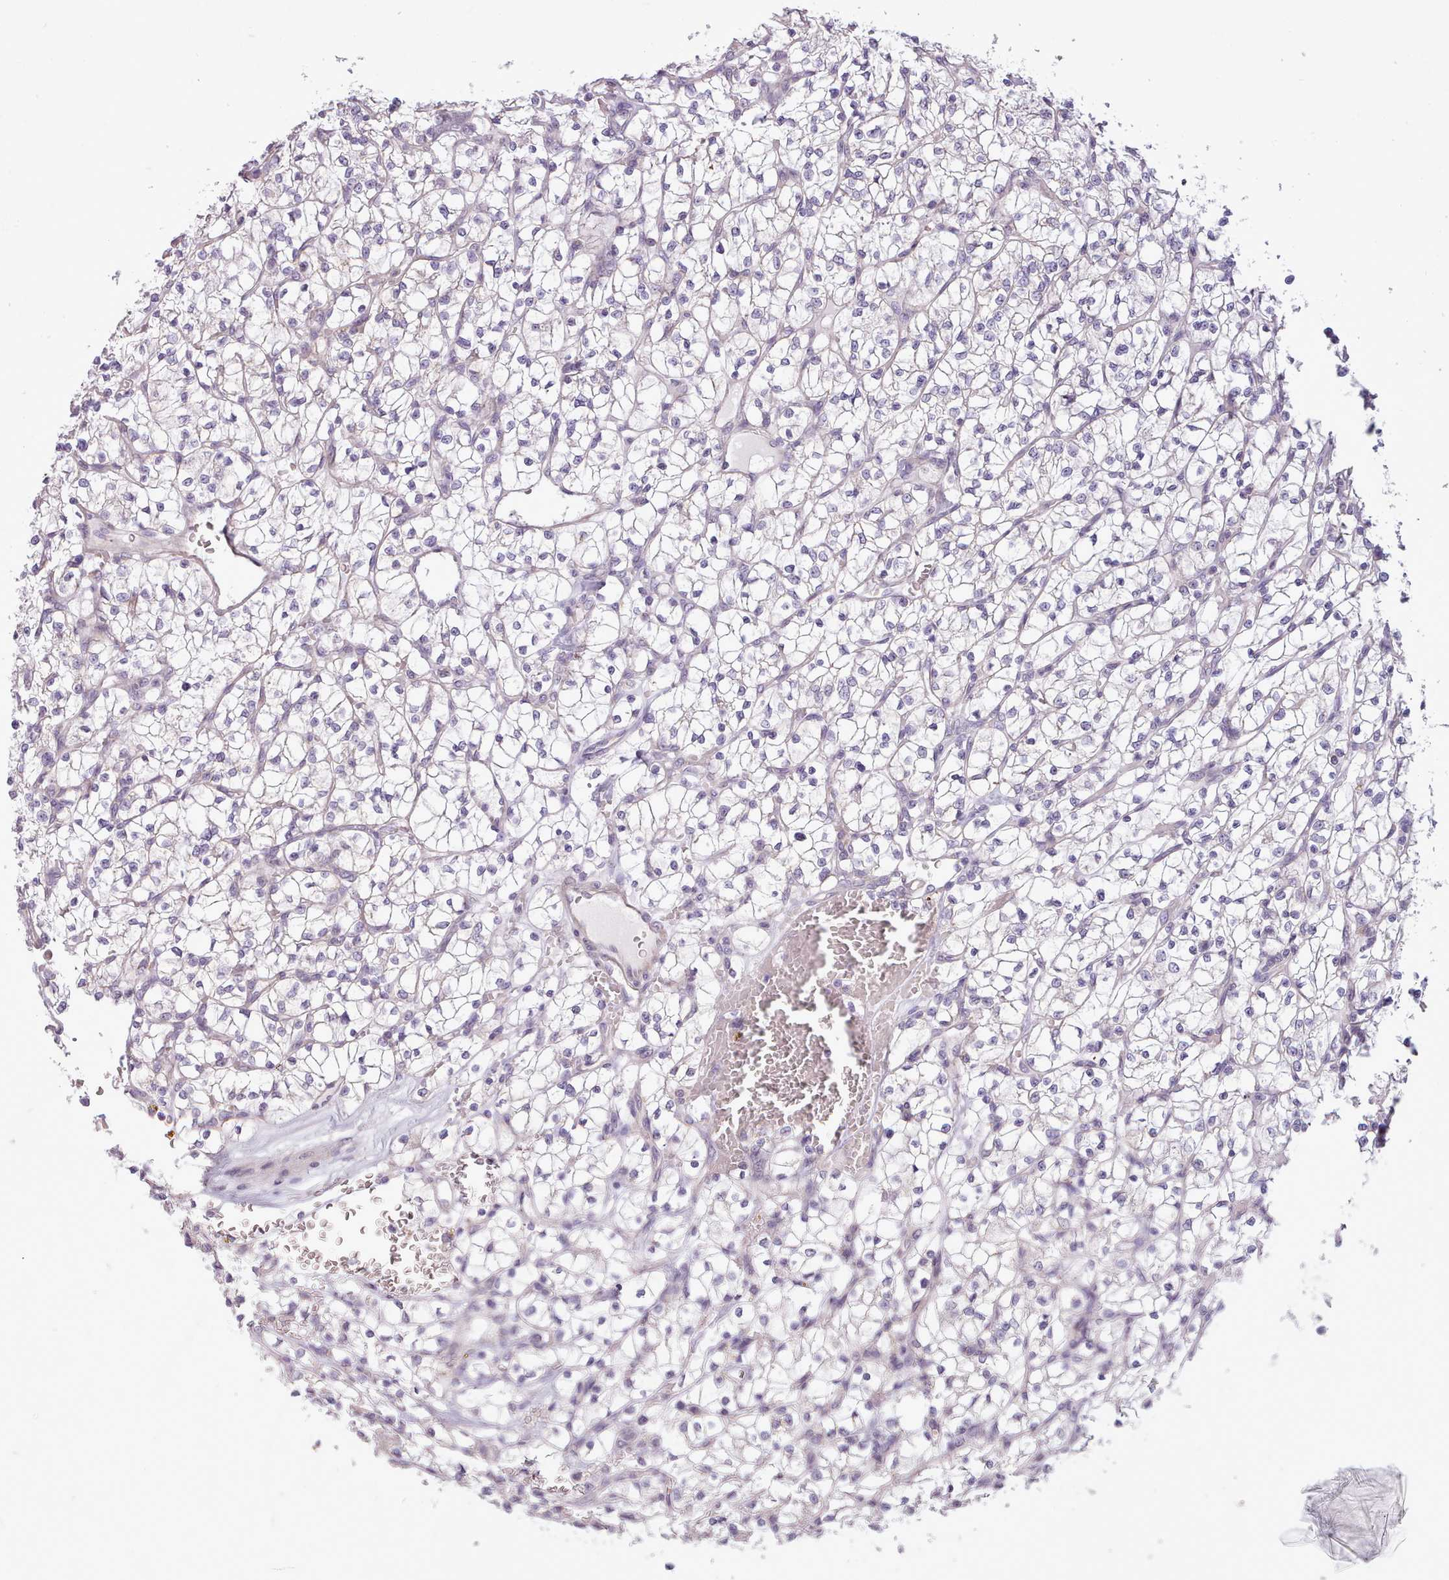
{"staining": {"intensity": "negative", "quantity": "none", "location": "none"}, "tissue": "renal cancer", "cell_type": "Tumor cells", "image_type": "cancer", "snomed": [{"axis": "morphology", "description": "Adenocarcinoma, NOS"}, {"axis": "topography", "description": "Kidney"}], "caption": "Renal adenocarcinoma stained for a protein using immunohistochemistry (IHC) demonstrates no staining tumor cells.", "gene": "AVL9", "patient": {"sex": "female", "age": 64}}